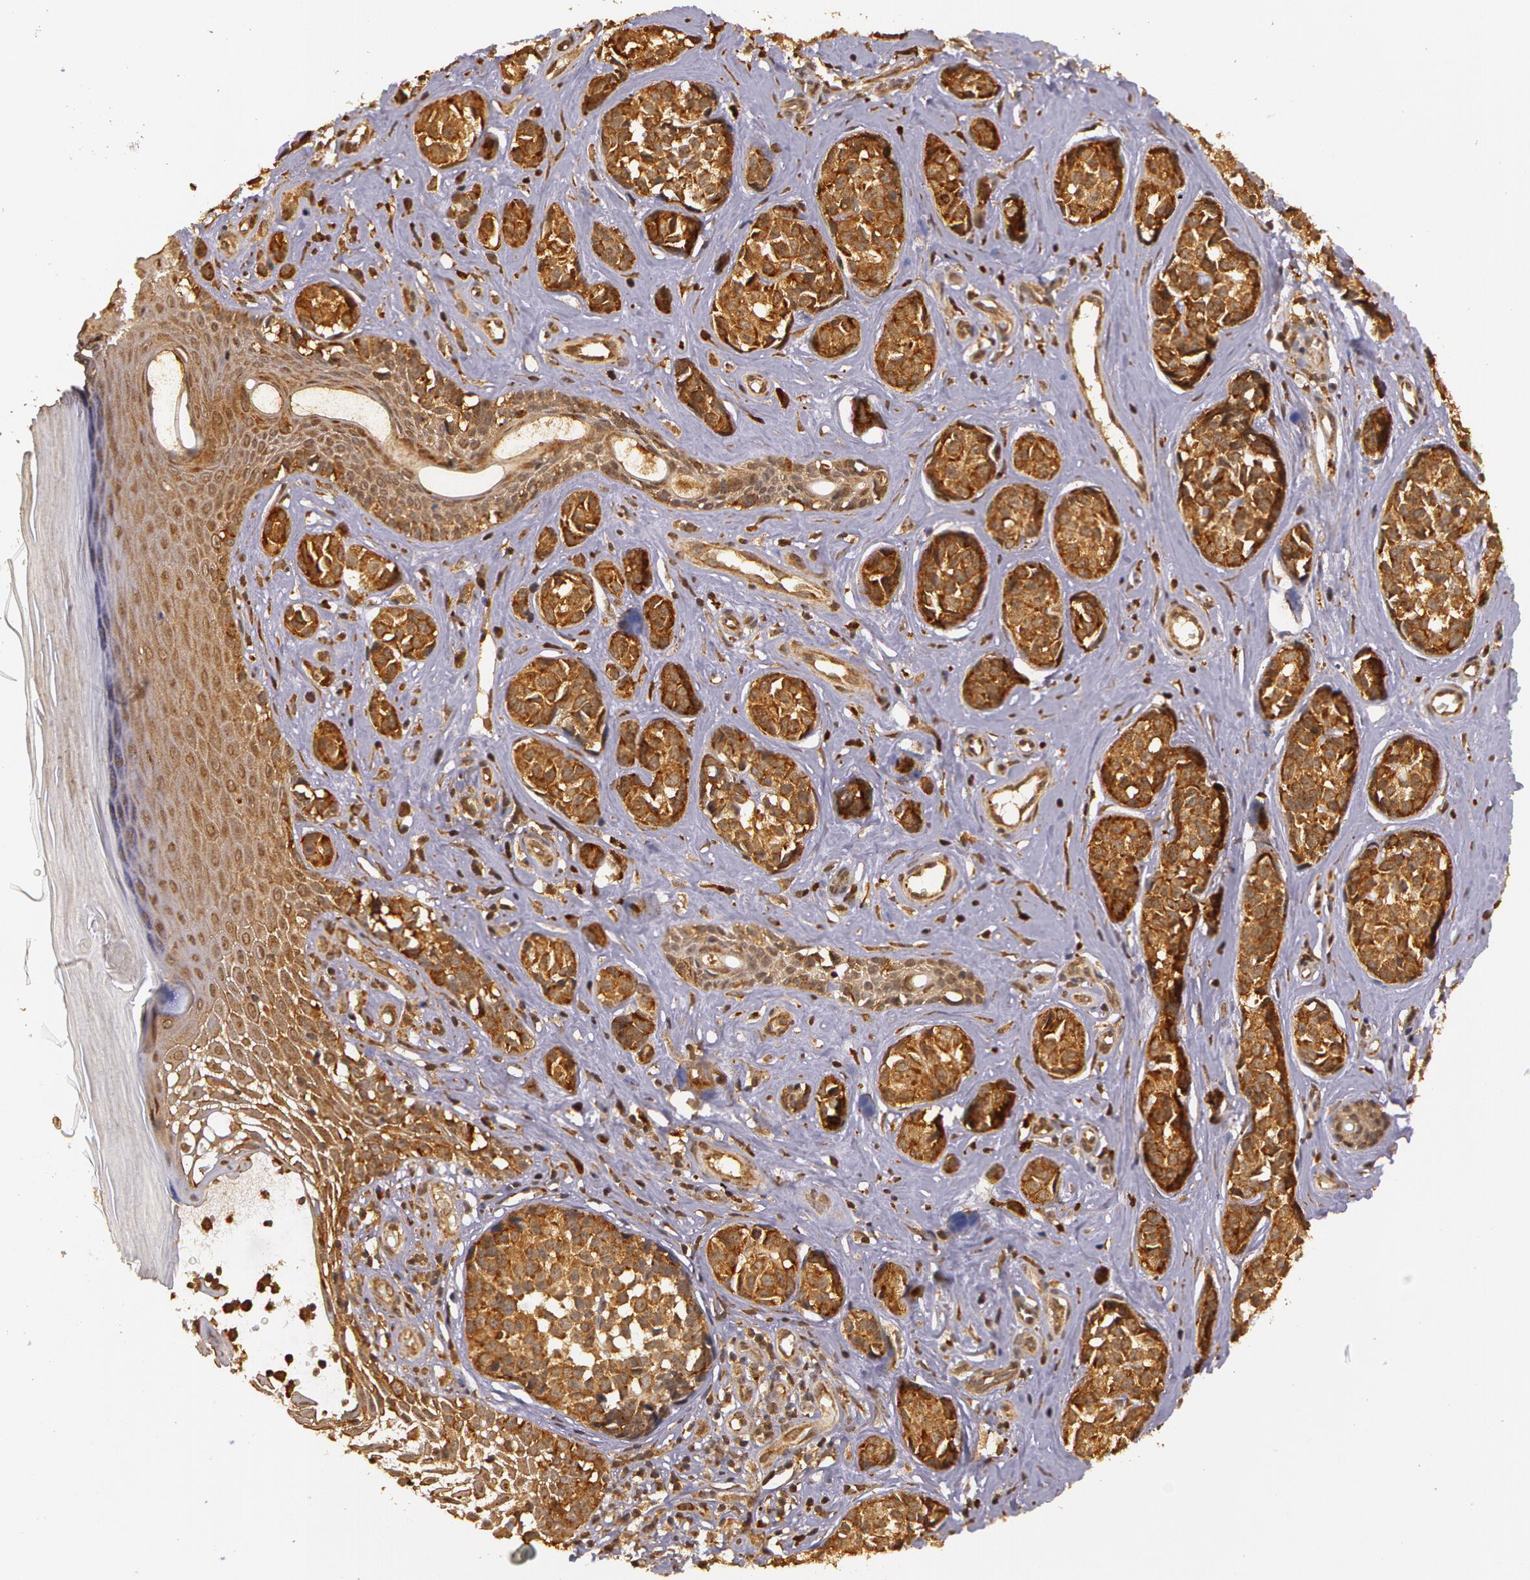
{"staining": {"intensity": "strong", "quantity": ">75%", "location": "cytoplasmic/membranous"}, "tissue": "melanoma", "cell_type": "Tumor cells", "image_type": "cancer", "snomed": [{"axis": "morphology", "description": "Malignant melanoma, NOS"}, {"axis": "topography", "description": "Skin"}], "caption": "This is a micrograph of immunohistochemistry staining of malignant melanoma, which shows strong staining in the cytoplasmic/membranous of tumor cells.", "gene": "ASCC2", "patient": {"sex": "male", "age": 79}}